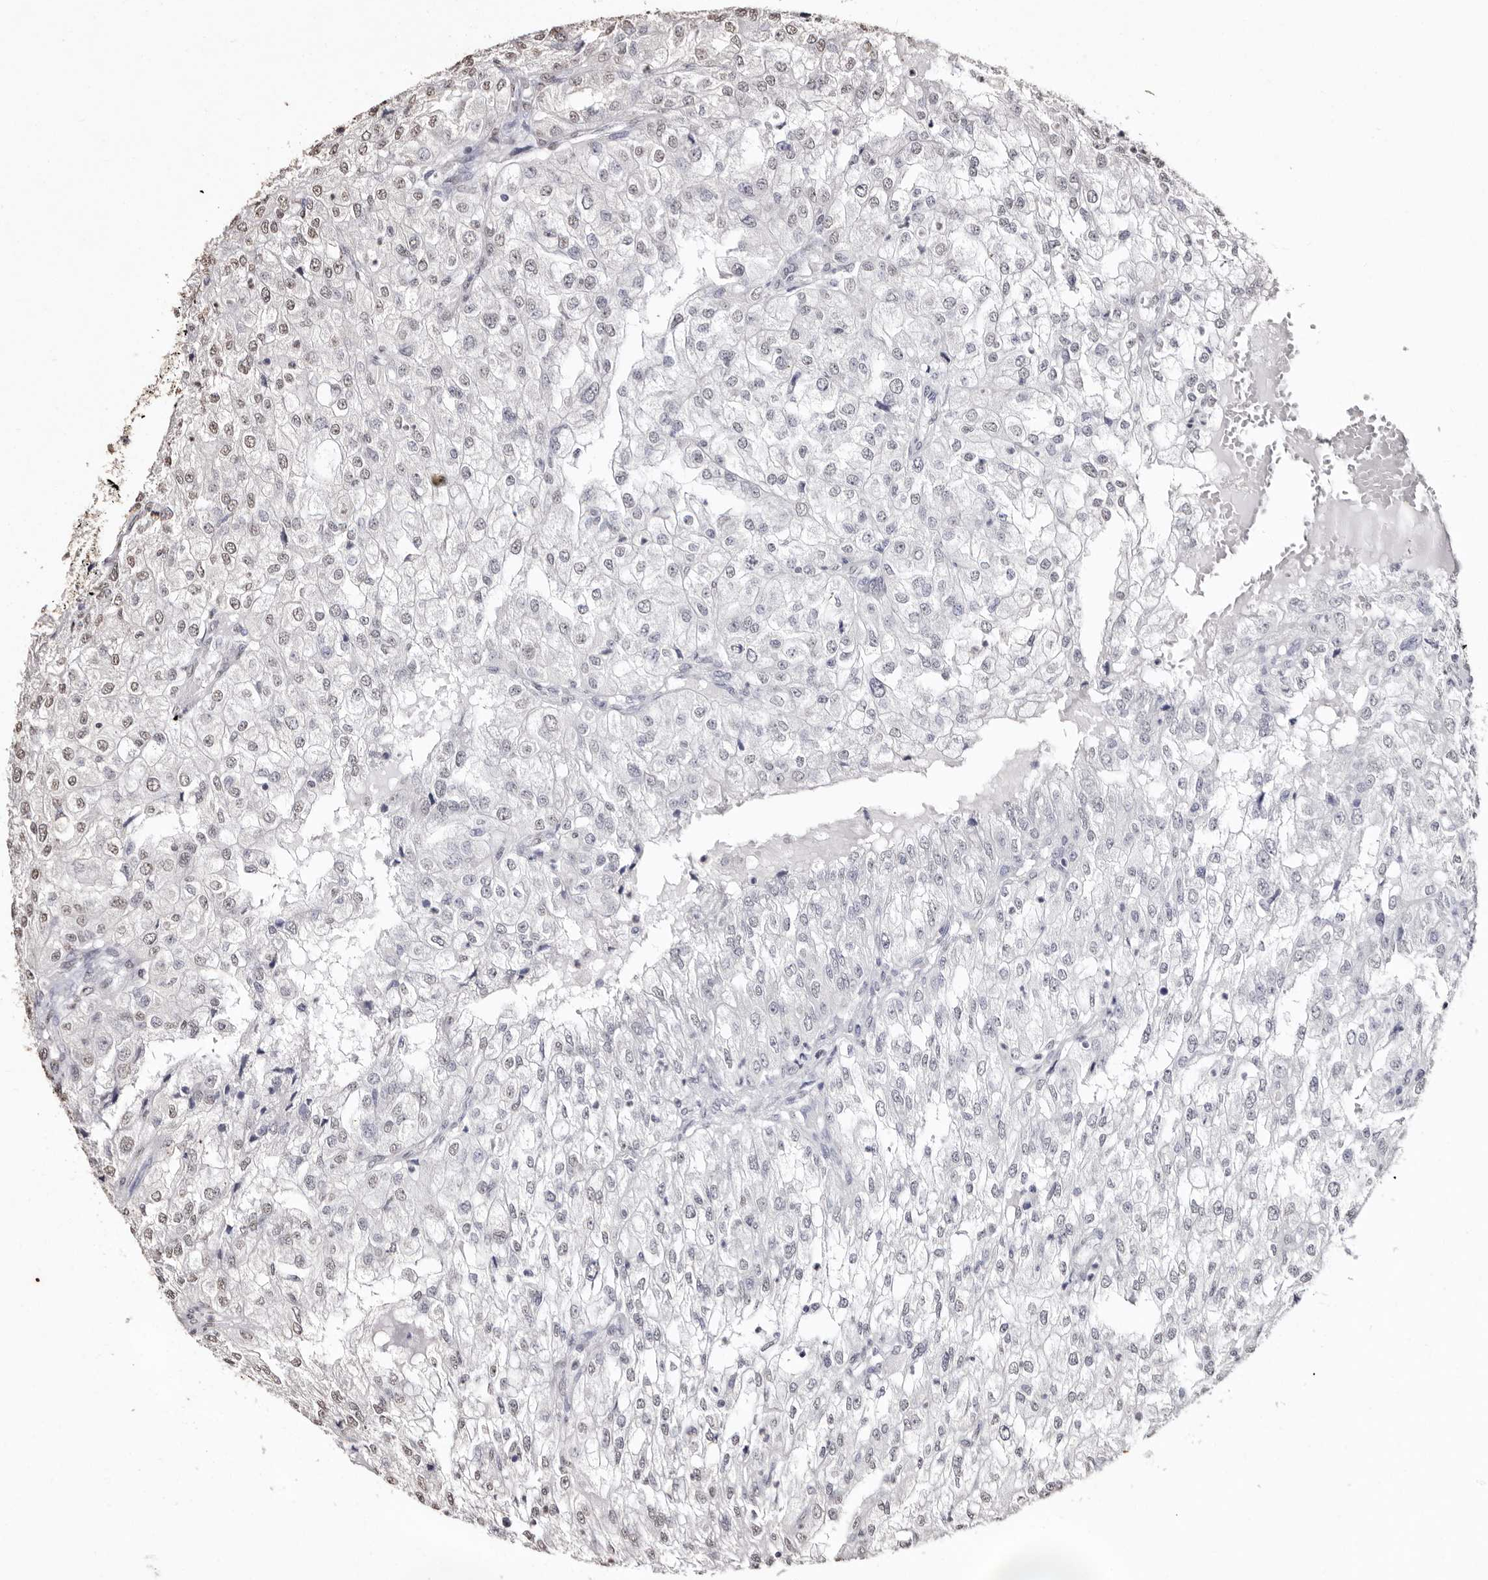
{"staining": {"intensity": "negative", "quantity": "none", "location": "none"}, "tissue": "renal cancer", "cell_type": "Tumor cells", "image_type": "cancer", "snomed": [{"axis": "morphology", "description": "Adenocarcinoma, NOS"}, {"axis": "topography", "description": "Kidney"}], "caption": "High power microscopy micrograph of an immunohistochemistry (IHC) micrograph of adenocarcinoma (renal), revealing no significant expression in tumor cells. (Stains: DAB immunohistochemistry (IHC) with hematoxylin counter stain, Microscopy: brightfield microscopy at high magnification).", "gene": "ERBB4", "patient": {"sex": "female", "age": 54}}